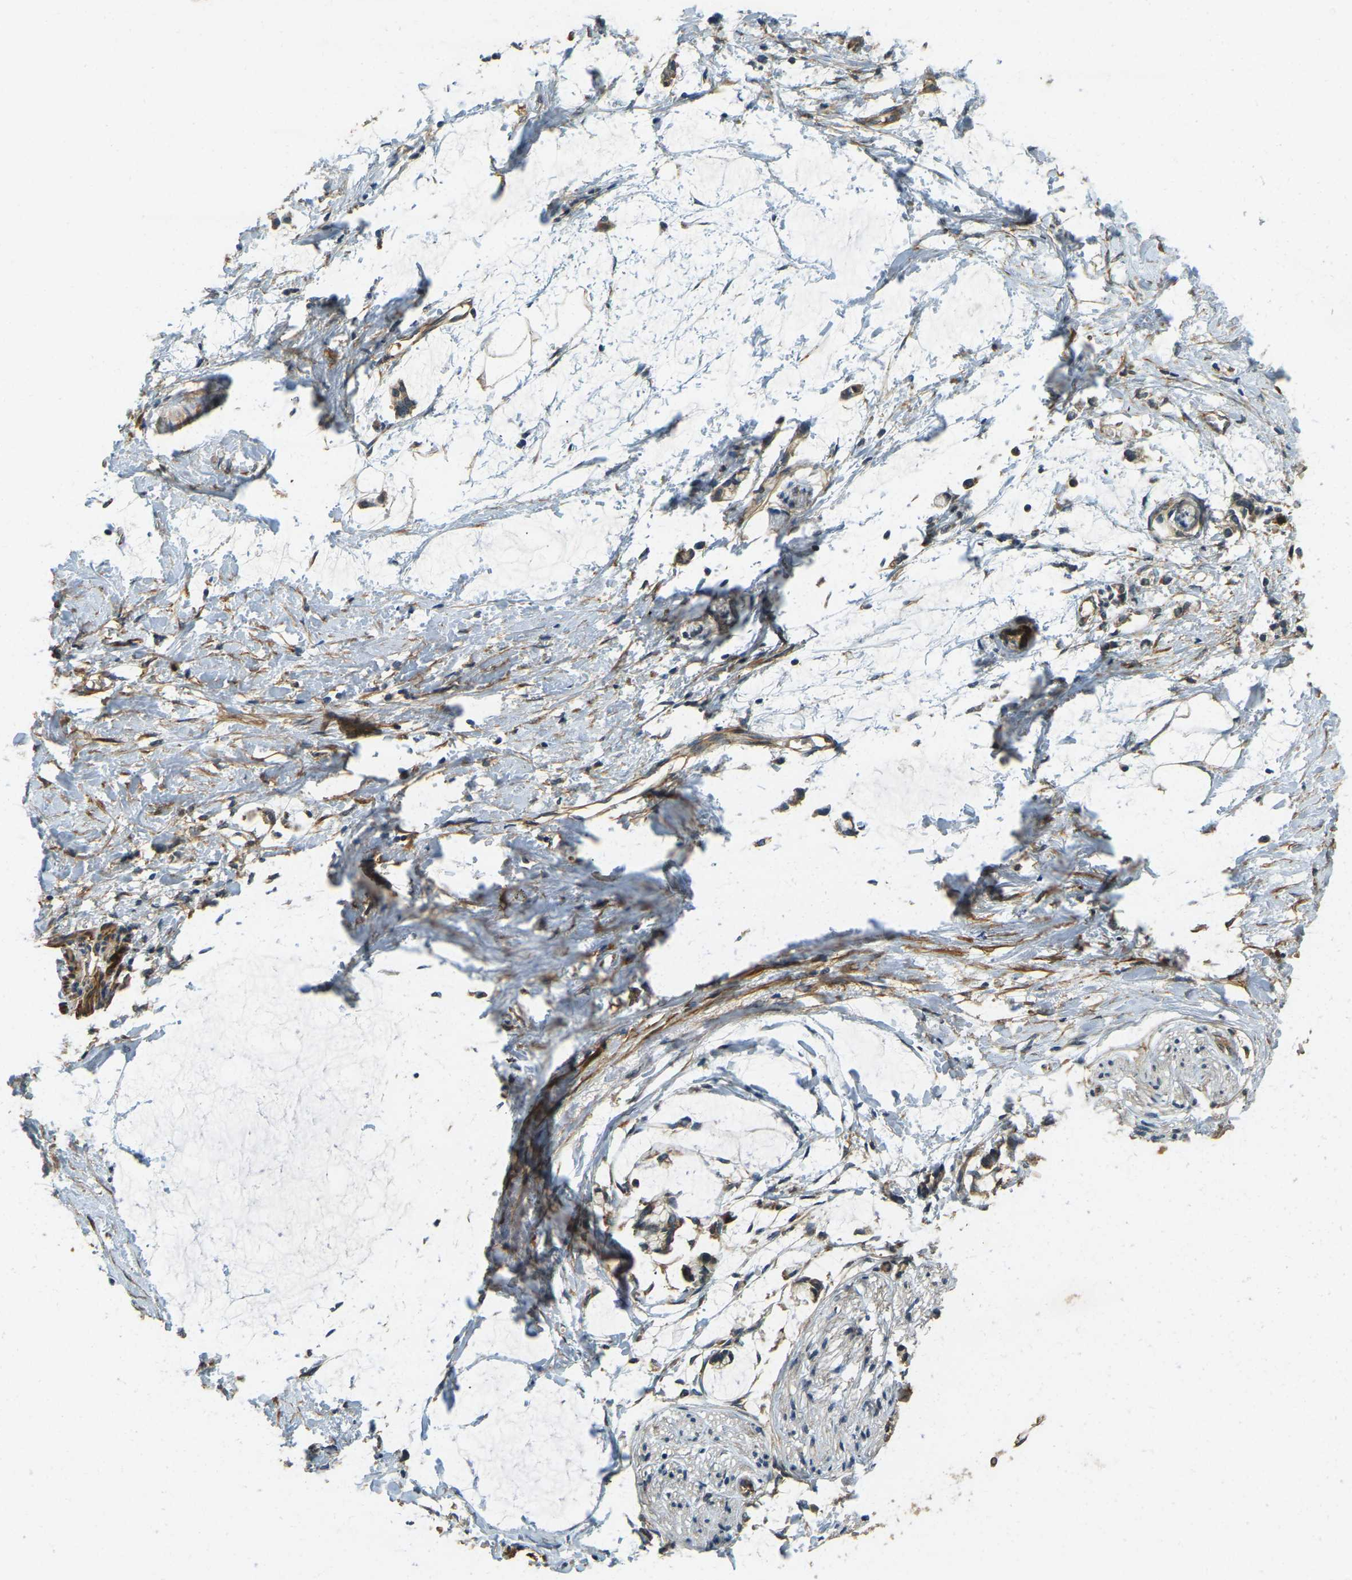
{"staining": {"intensity": "weak", "quantity": ">75%", "location": "cytoplasmic/membranous"}, "tissue": "adipose tissue", "cell_type": "Adipocytes", "image_type": "normal", "snomed": [{"axis": "morphology", "description": "Normal tissue, NOS"}, {"axis": "morphology", "description": "Adenocarcinoma, NOS"}, {"axis": "topography", "description": "Colon"}, {"axis": "topography", "description": "Peripheral nerve tissue"}], "caption": "This photomicrograph exhibits benign adipose tissue stained with IHC to label a protein in brown. The cytoplasmic/membranous of adipocytes show weak positivity for the protein. Nuclei are counter-stained blue.", "gene": "ERGIC1", "patient": {"sex": "male", "age": 14}}